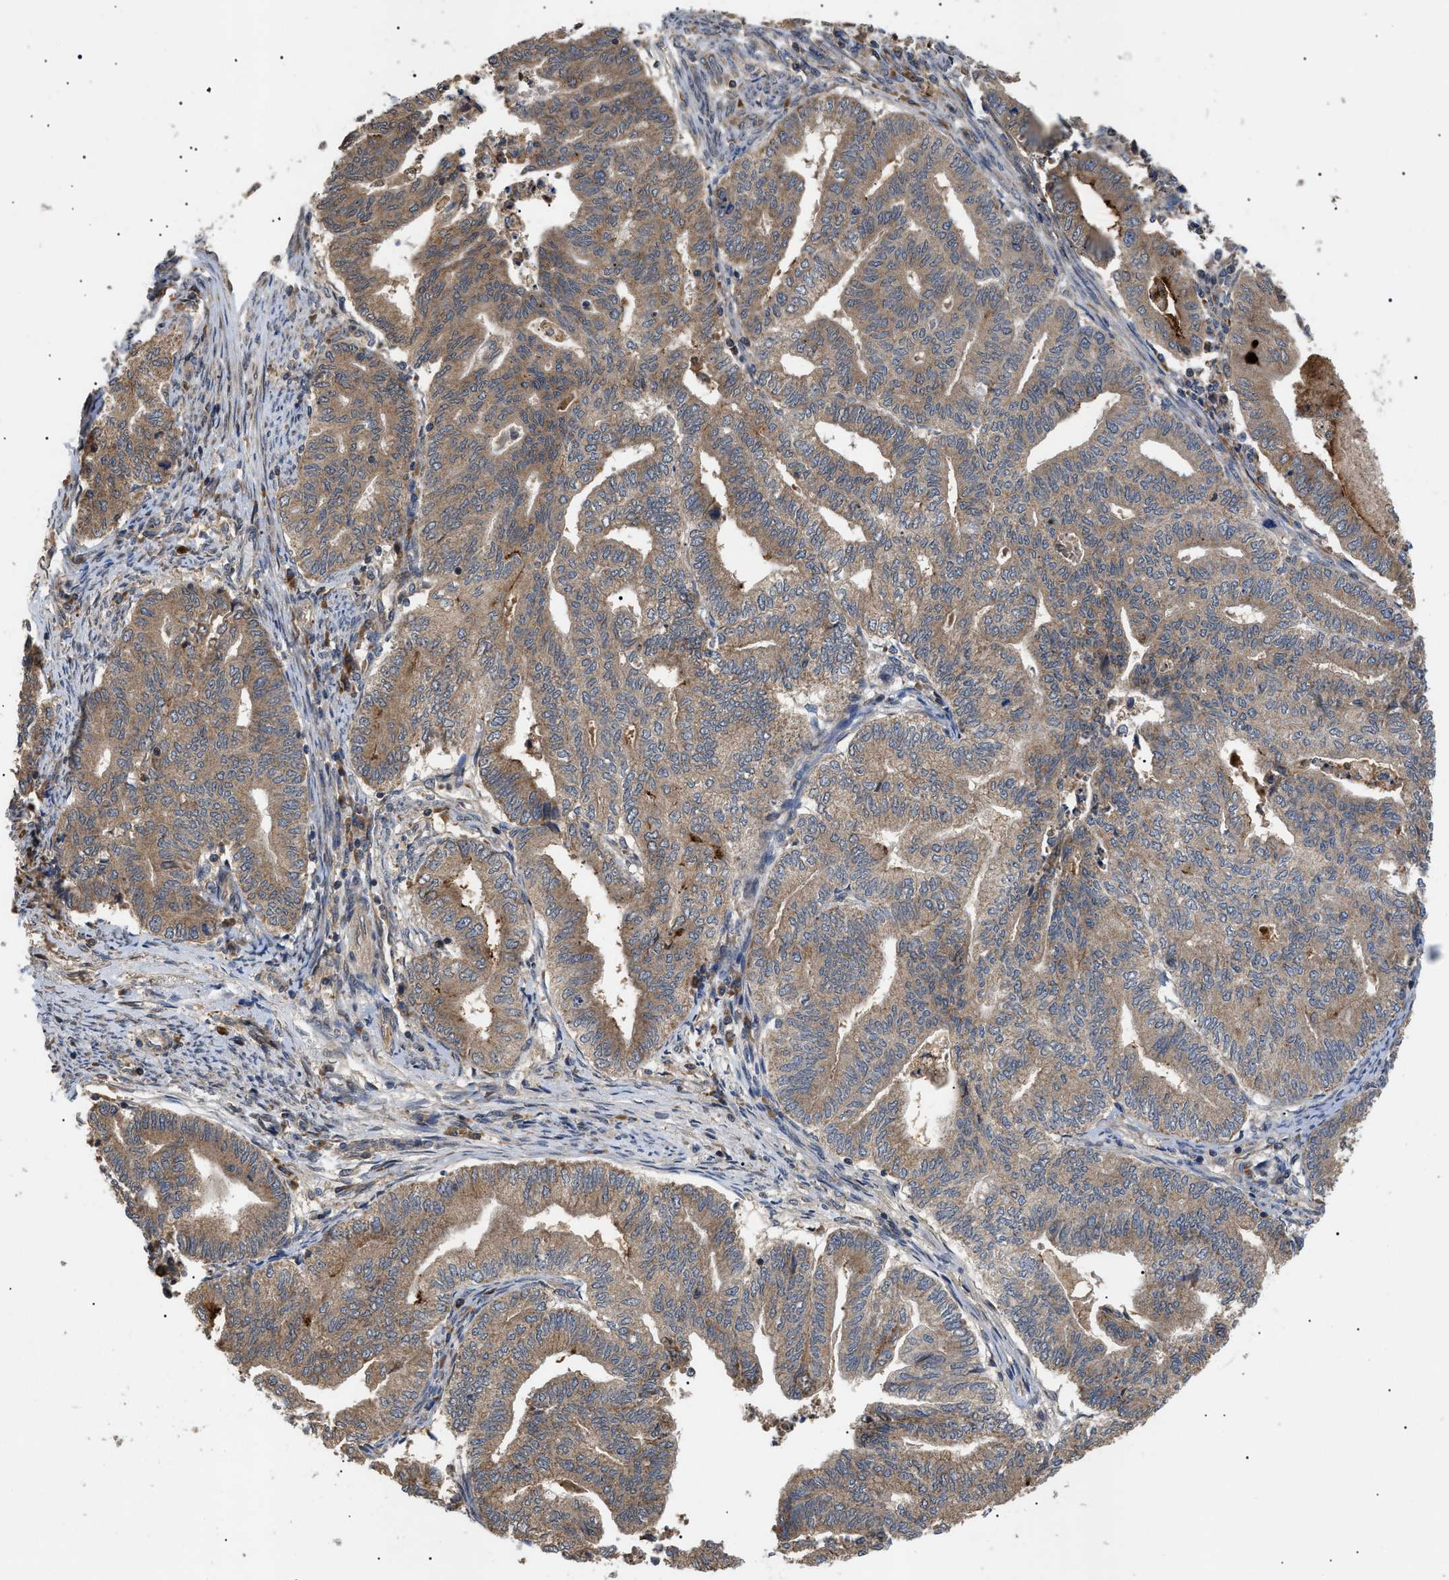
{"staining": {"intensity": "moderate", "quantity": ">75%", "location": "cytoplasmic/membranous"}, "tissue": "endometrial cancer", "cell_type": "Tumor cells", "image_type": "cancer", "snomed": [{"axis": "morphology", "description": "Adenocarcinoma, NOS"}, {"axis": "topography", "description": "Endometrium"}], "caption": "Immunohistochemical staining of endometrial adenocarcinoma demonstrates medium levels of moderate cytoplasmic/membranous protein positivity in approximately >75% of tumor cells.", "gene": "ASTL", "patient": {"sex": "female", "age": 79}}